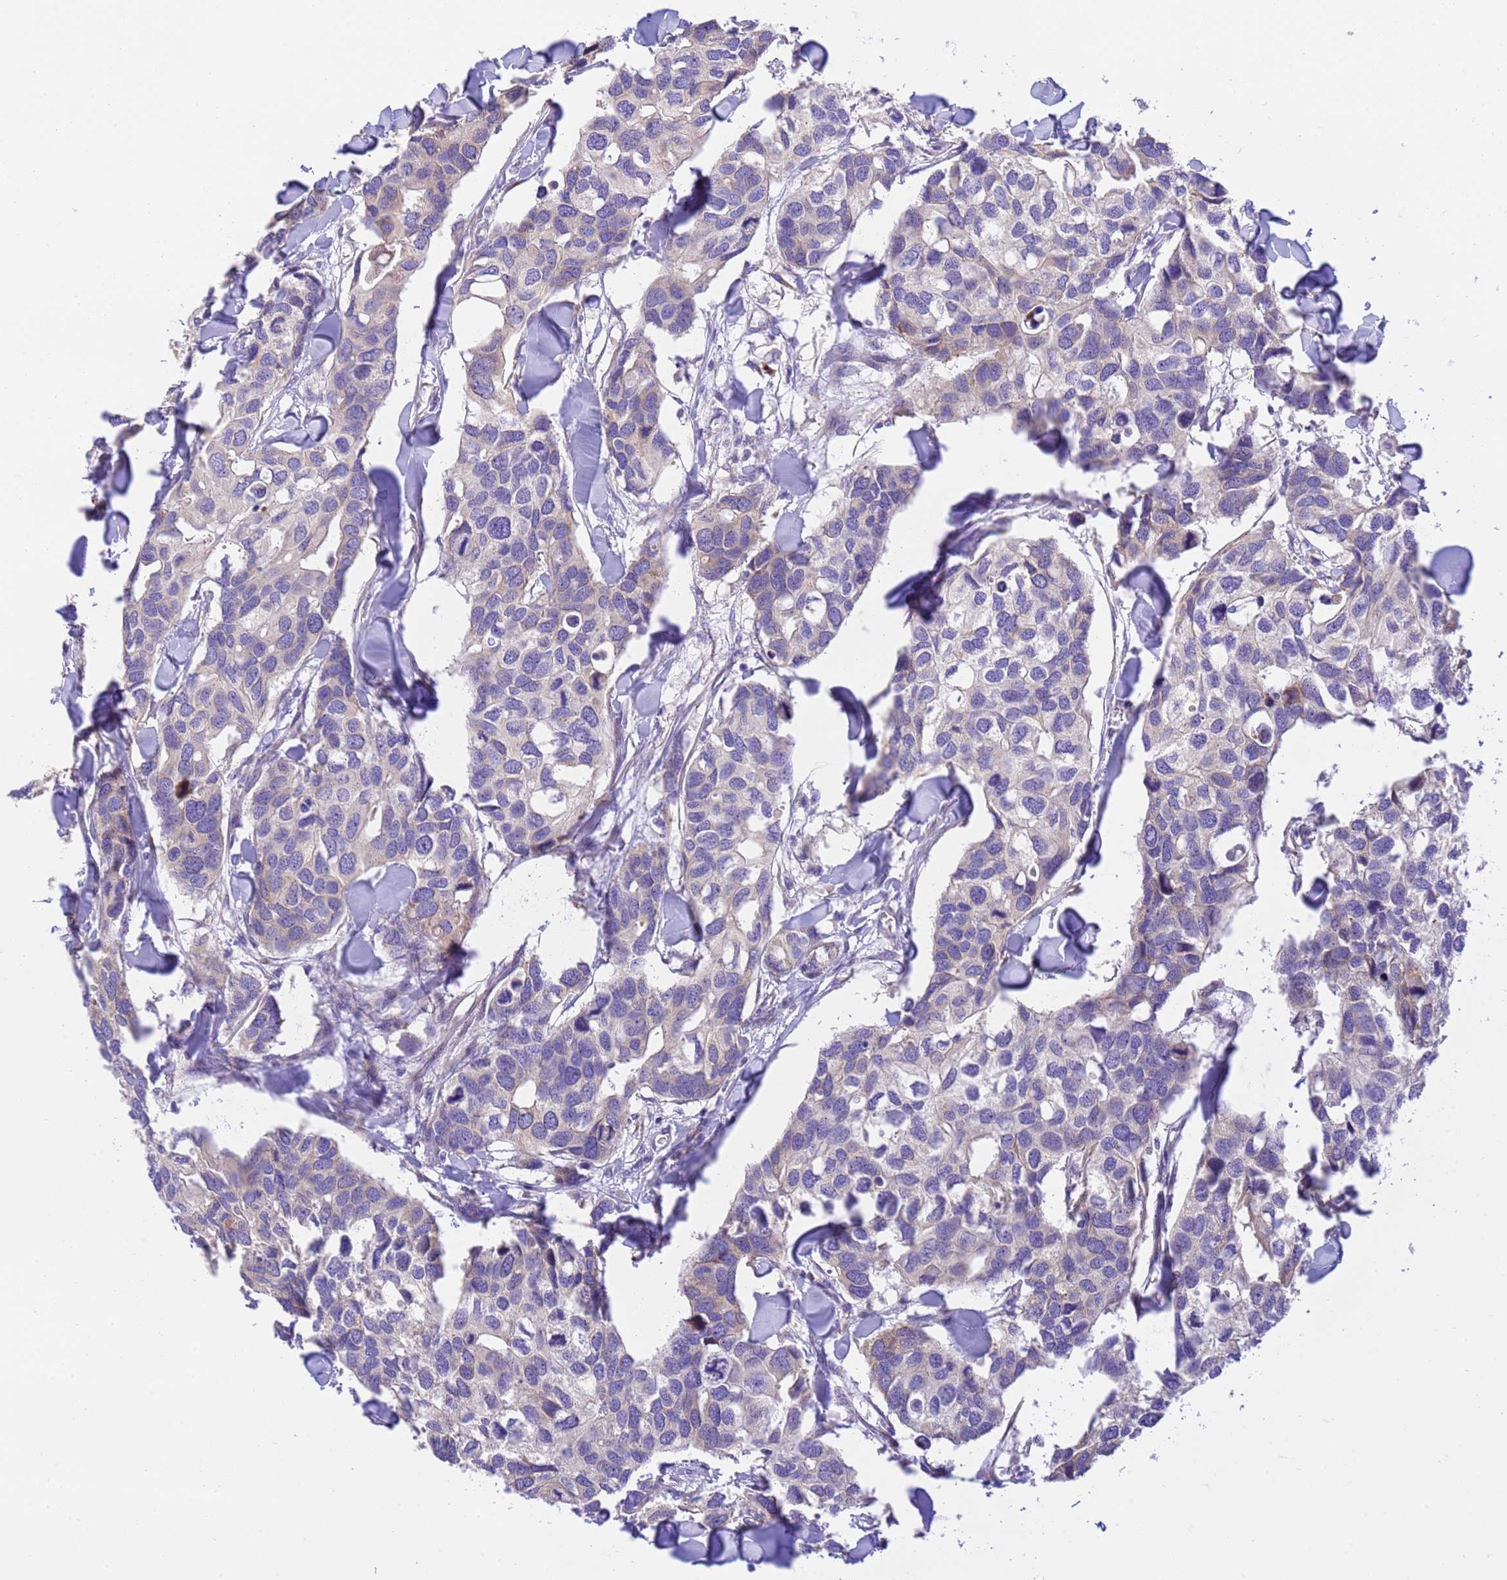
{"staining": {"intensity": "weak", "quantity": "<25%", "location": "cytoplasmic/membranous"}, "tissue": "breast cancer", "cell_type": "Tumor cells", "image_type": "cancer", "snomed": [{"axis": "morphology", "description": "Duct carcinoma"}, {"axis": "topography", "description": "Breast"}], "caption": "Immunohistochemistry of breast cancer demonstrates no positivity in tumor cells.", "gene": "RHBDD3", "patient": {"sex": "female", "age": 83}}